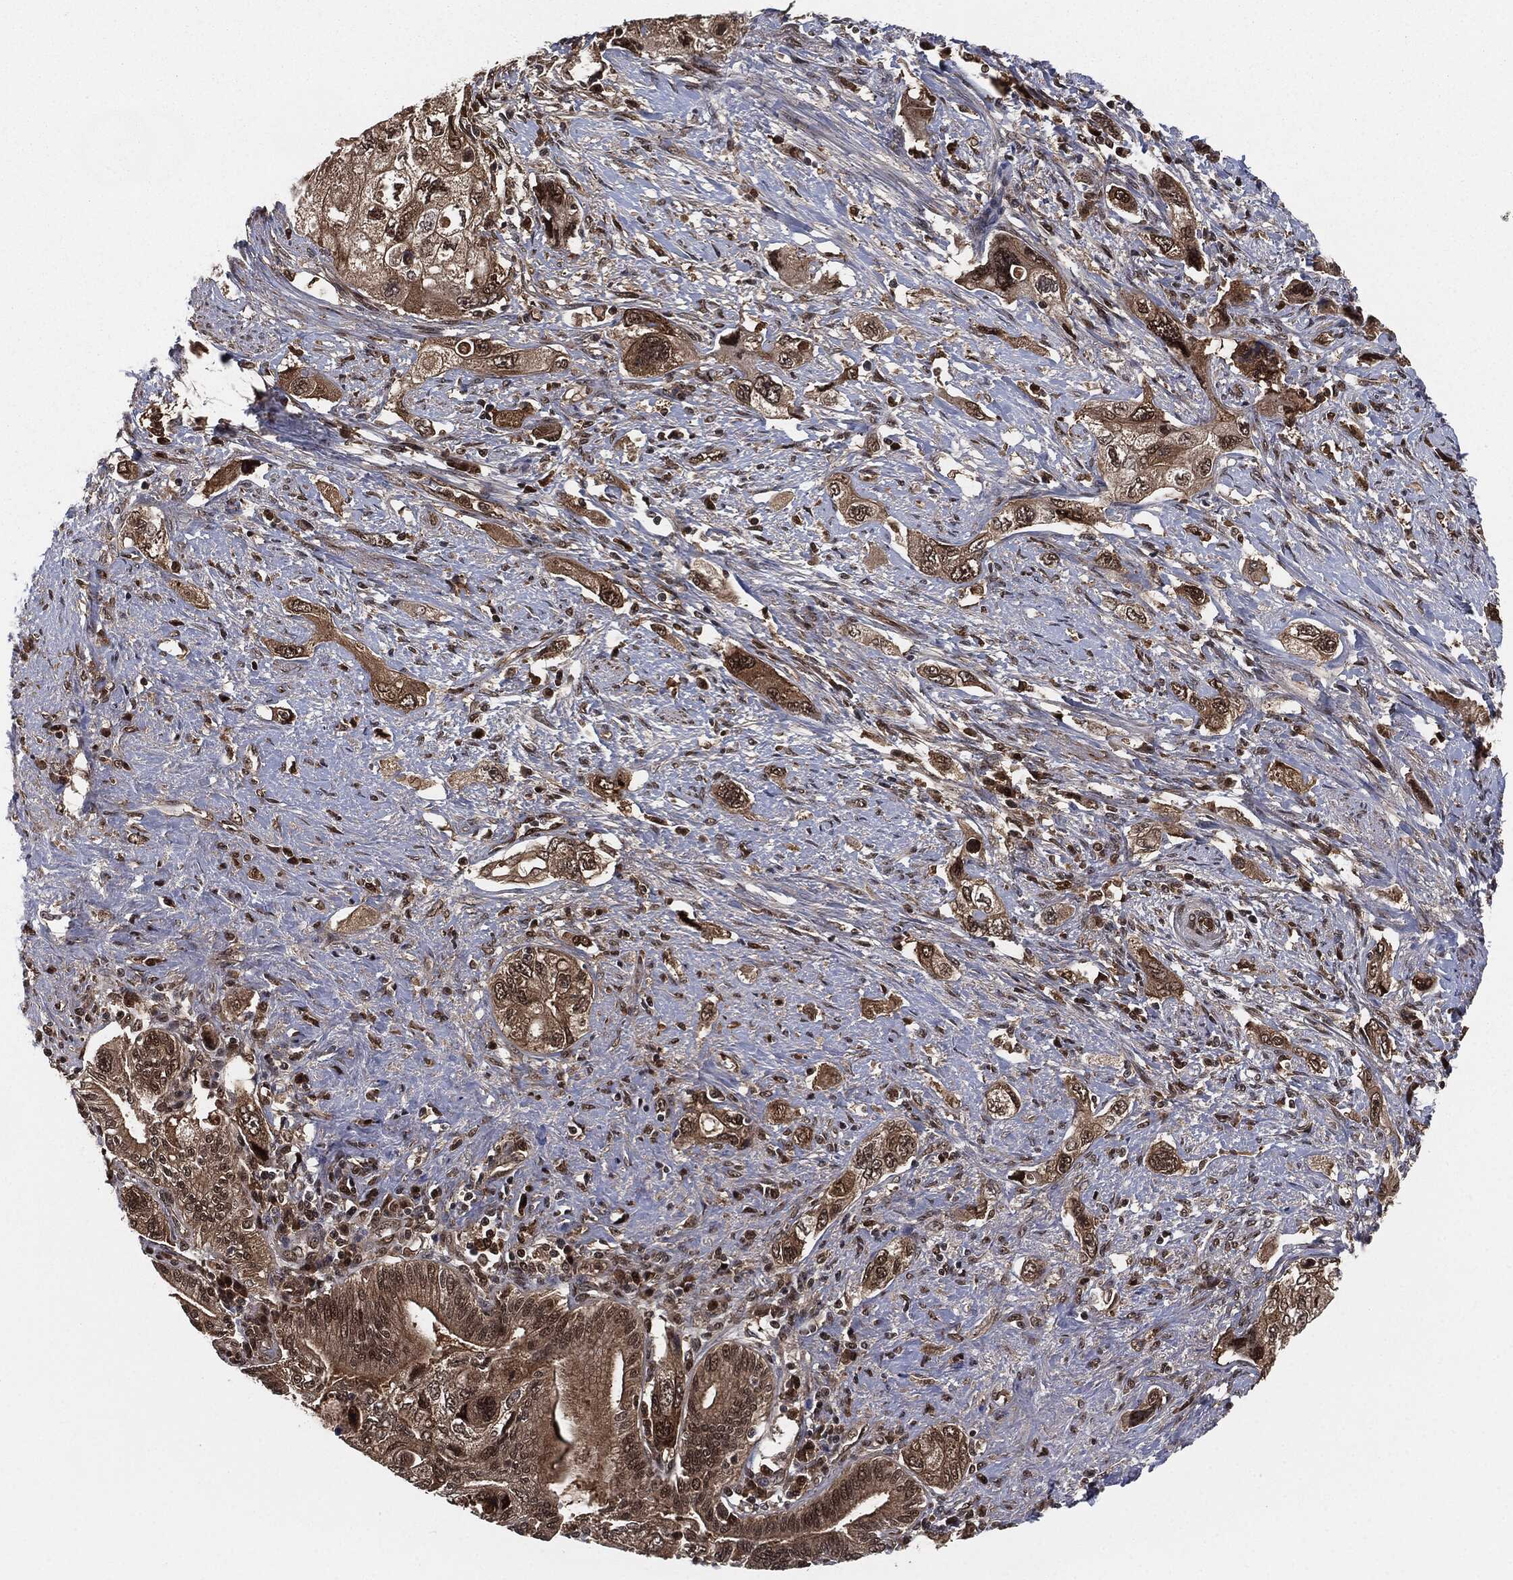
{"staining": {"intensity": "weak", "quantity": ">75%", "location": "cytoplasmic/membranous"}, "tissue": "pancreatic cancer", "cell_type": "Tumor cells", "image_type": "cancer", "snomed": [{"axis": "morphology", "description": "Adenocarcinoma, NOS"}, {"axis": "topography", "description": "Pancreas"}], "caption": "Pancreatic cancer tissue exhibits weak cytoplasmic/membranous expression in approximately >75% of tumor cells", "gene": "CAPRIN2", "patient": {"sex": "female", "age": 73}}